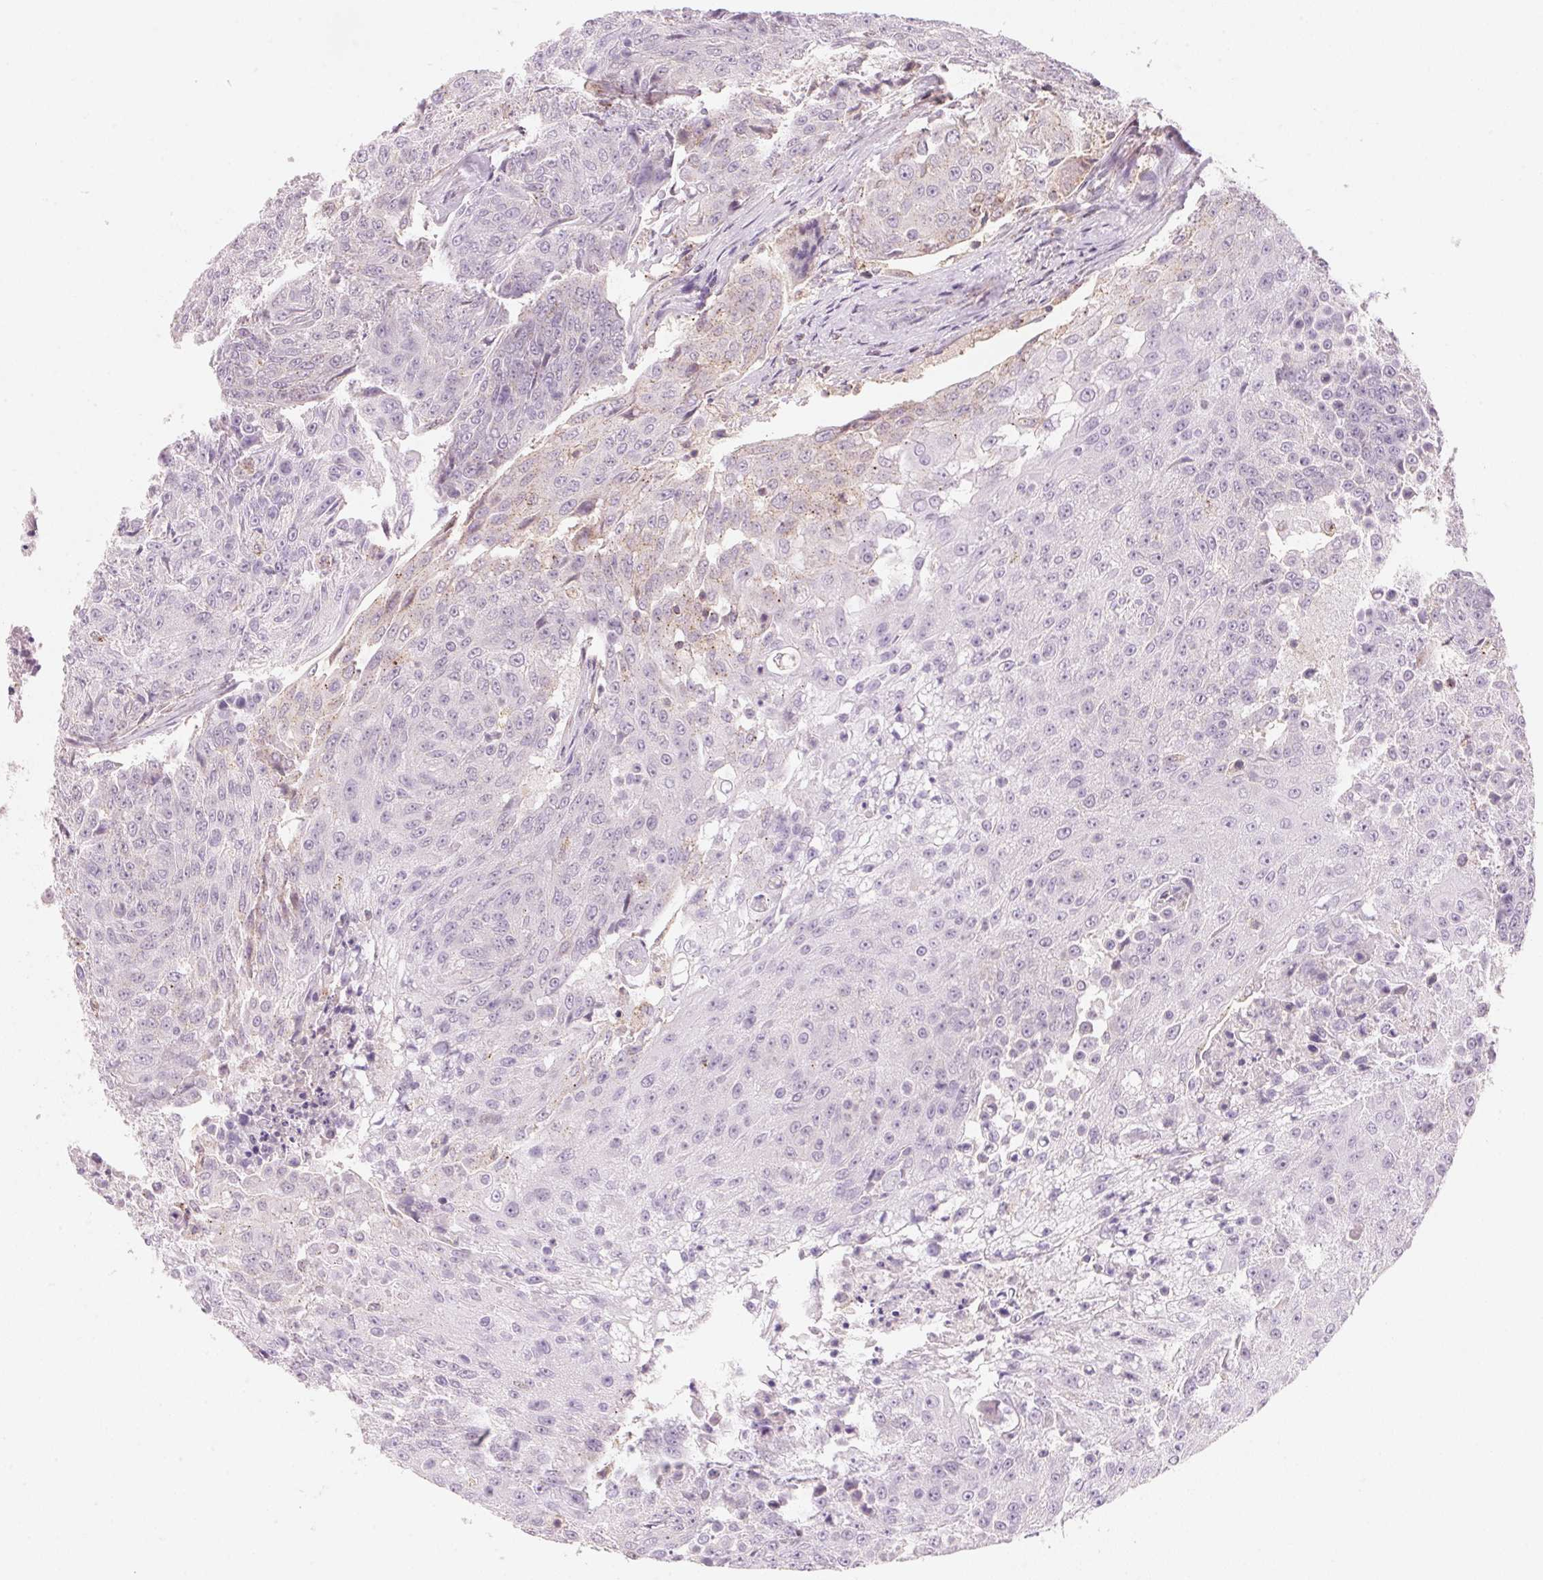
{"staining": {"intensity": "negative", "quantity": "none", "location": "none"}, "tissue": "urothelial cancer", "cell_type": "Tumor cells", "image_type": "cancer", "snomed": [{"axis": "morphology", "description": "Urothelial carcinoma, High grade"}, {"axis": "topography", "description": "Urinary bladder"}], "caption": "Human urothelial cancer stained for a protein using immunohistochemistry (IHC) shows no positivity in tumor cells.", "gene": "HOXB13", "patient": {"sex": "female", "age": 63}}